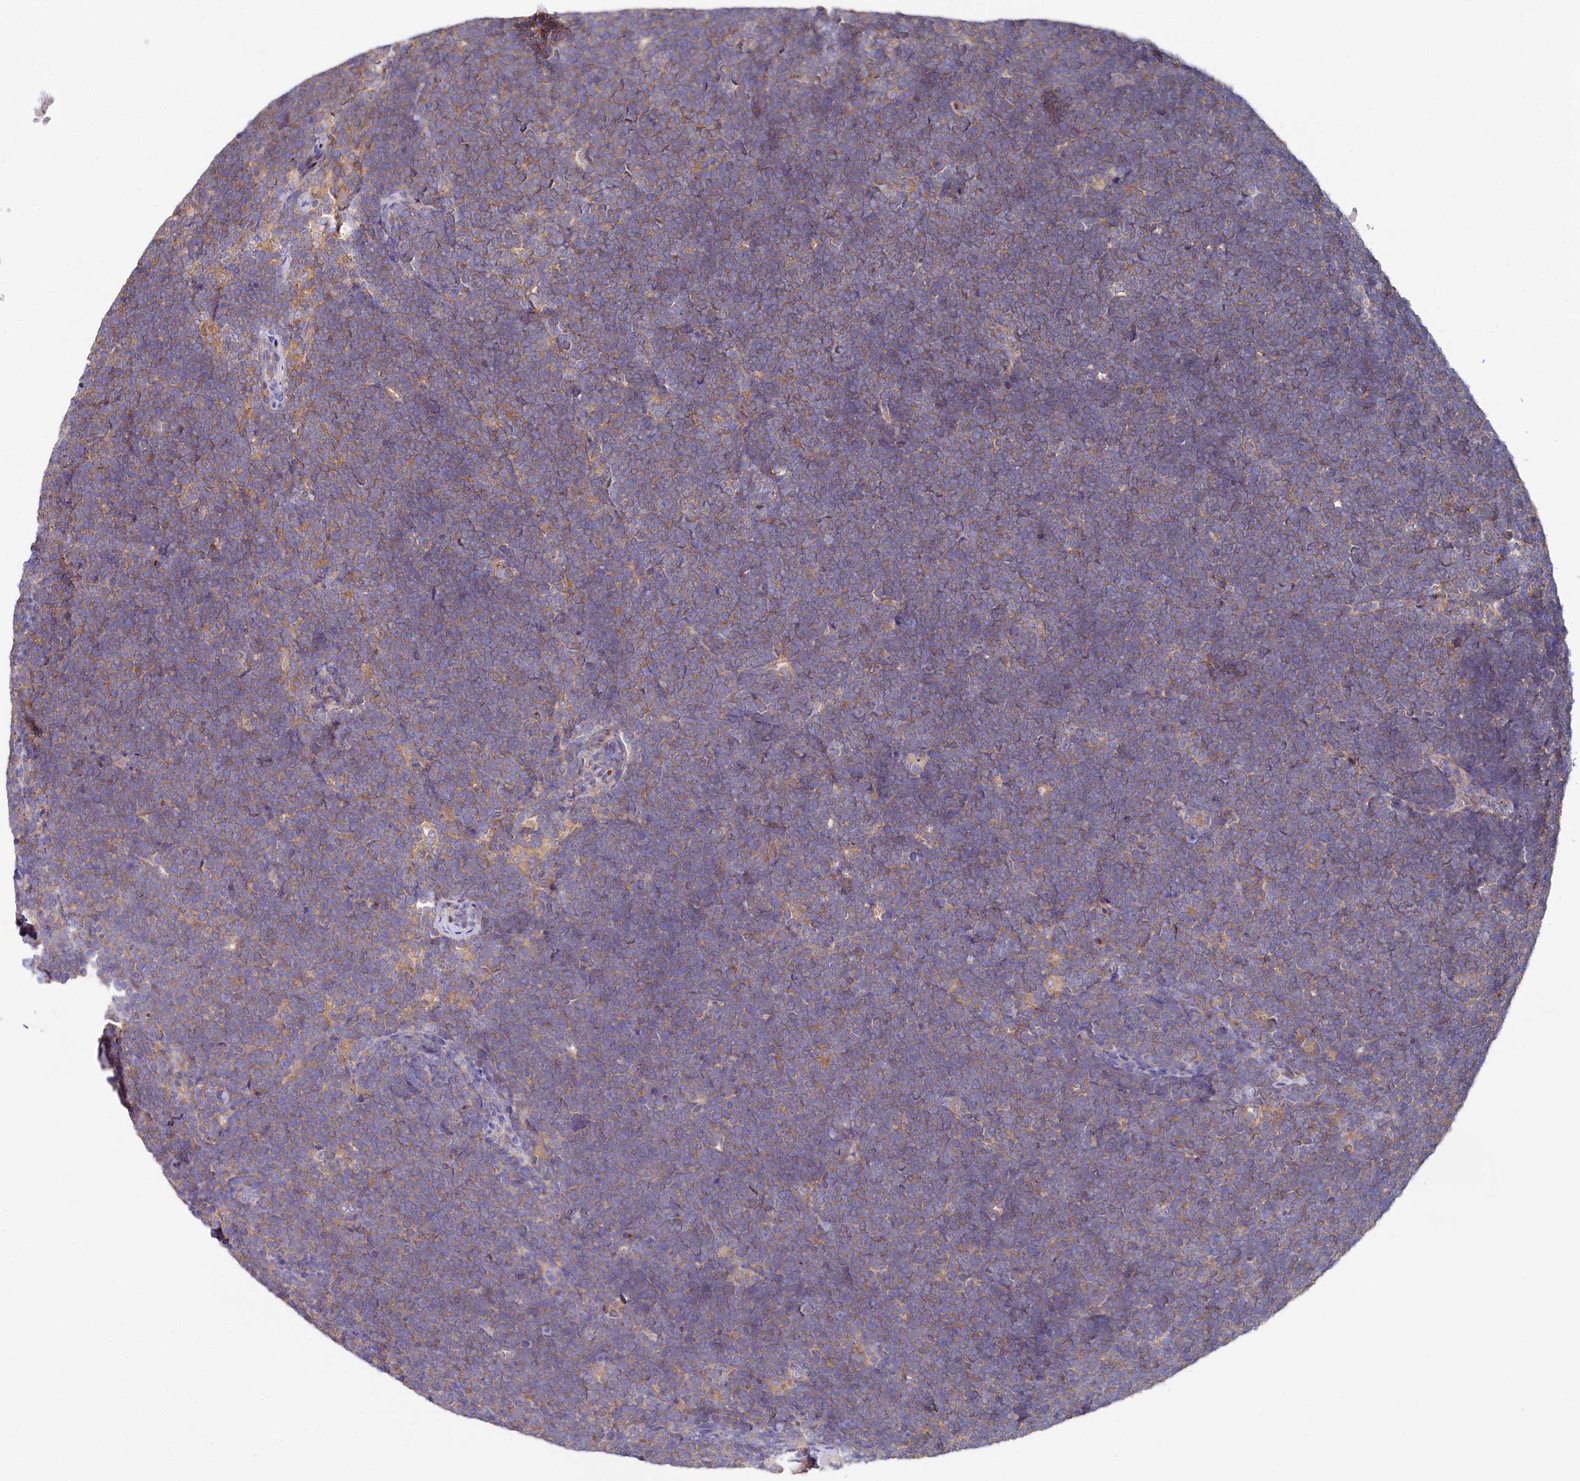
{"staining": {"intensity": "weak", "quantity": ">75%", "location": "cytoplasmic/membranous"}, "tissue": "lymphoma", "cell_type": "Tumor cells", "image_type": "cancer", "snomed": [{"axis": "morphology", "description": "Malignant lymphoma, non-Hodgkin's type, High grade"}, {"axis": "topography", "description": "Lymph node"}], "caption": "Brown immunohistochemical staining in lymphoma reveals weak cytoplasmic/membranous expression in approximately >75% of tumor cells.", "gene": "PPIP5K1", "patient": {"sex": "male", "age": 13}}